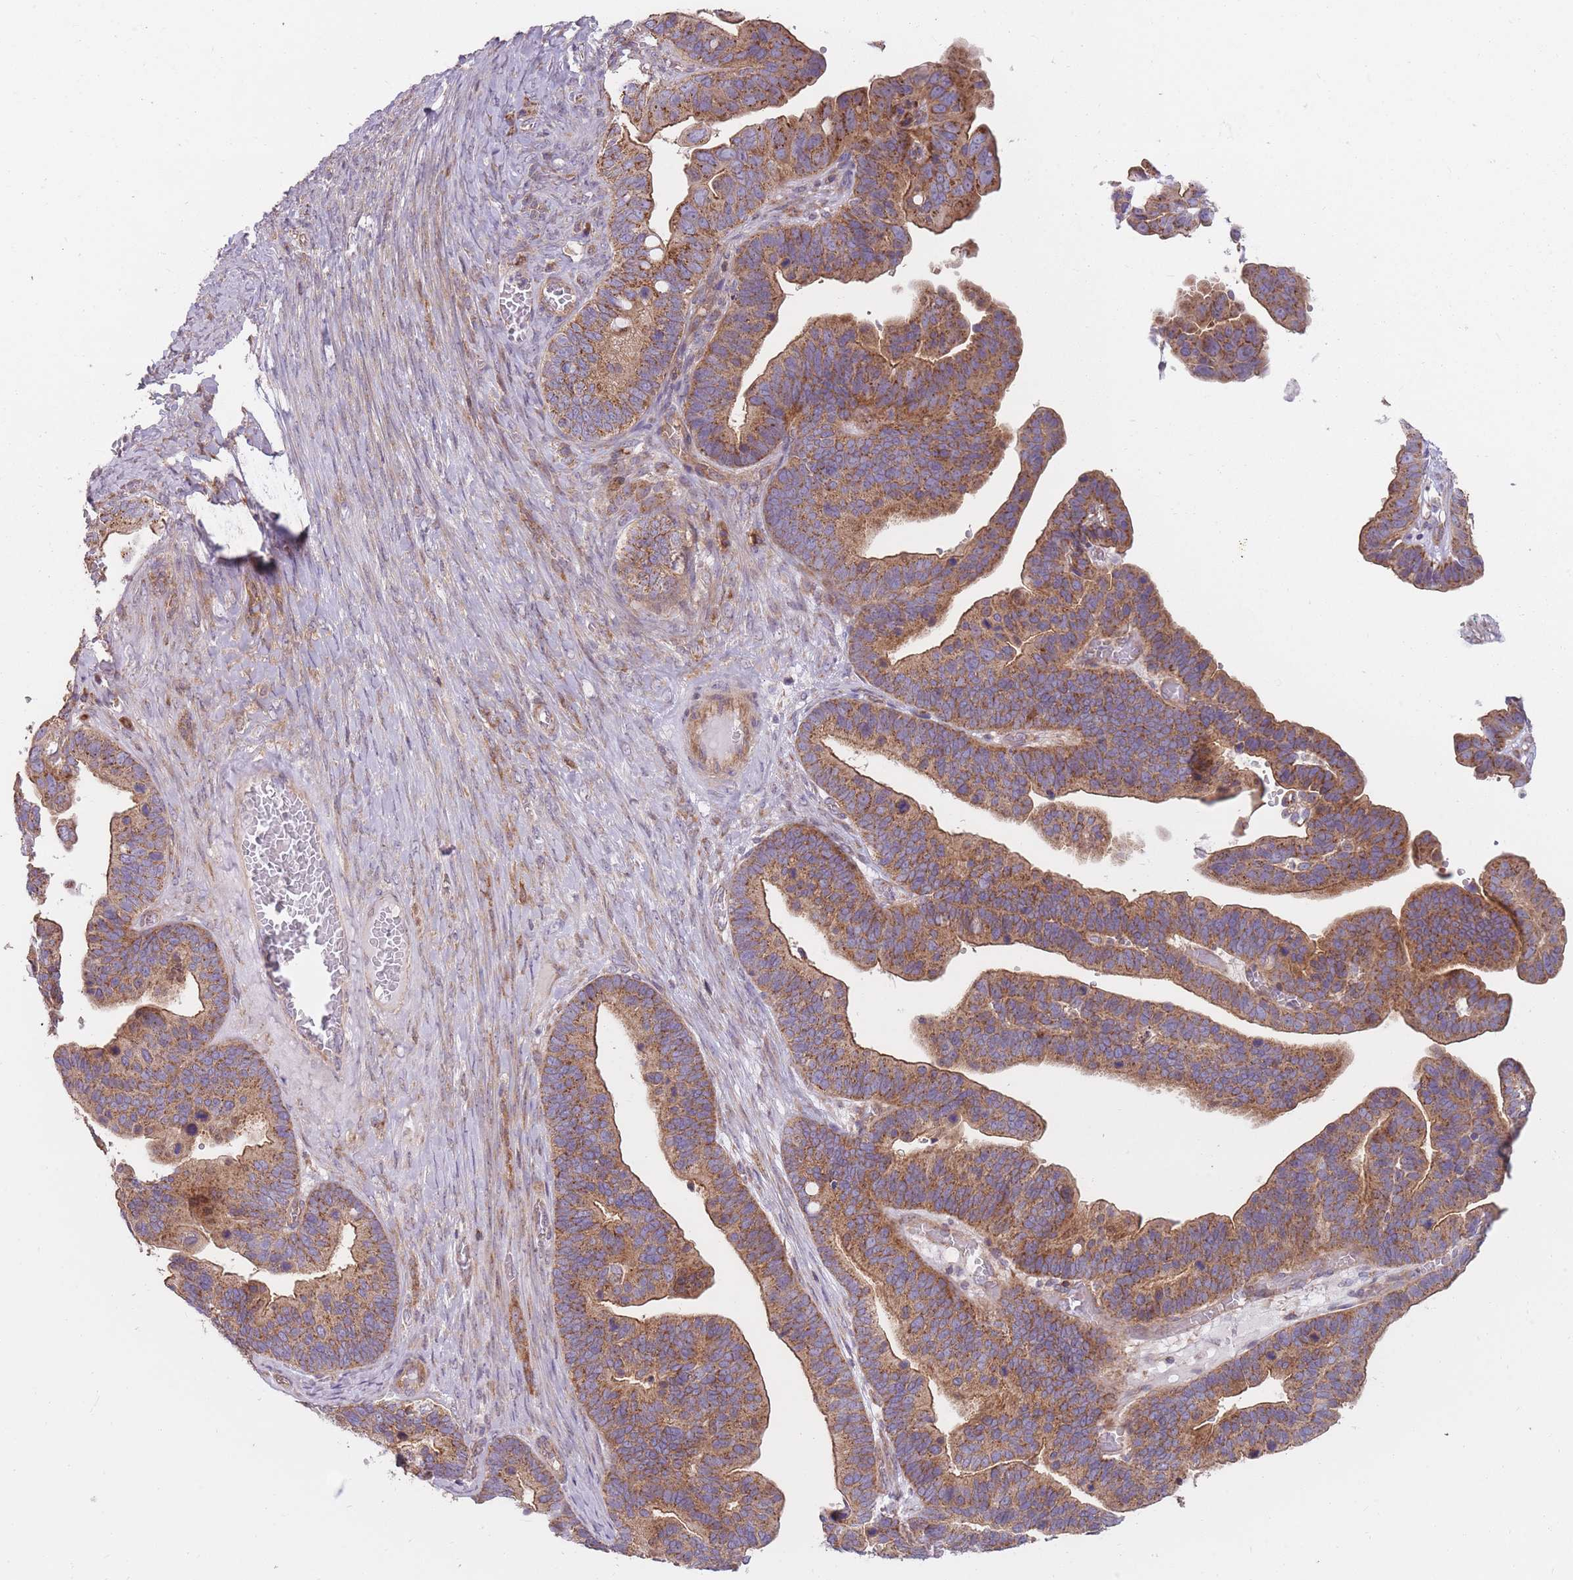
{"staining": {"intensity": "moderate", "quantity": ">75%", "location": "cytoplasmic/membranous"}, "tissue": "ovarian cancer", "cell_type": "Tumor cells", "image_type": "cancer", "snomed": [{"axis": "morphology", "description": "Cystadenocarcinoma, serous, NOS"}, {"axis": "topography", "description": "Ovary"}], "caption": "A brown stain shows moderate cytoplasmic/membranous positivity of a protein in serous cystadenocarcinoma (ovarian) tumor cells. (brown staining indicates protein expression, while blue staining denotes nuclei).", "gene": "NDUFA9", "patient": {"sex": "female", "age": 56}}